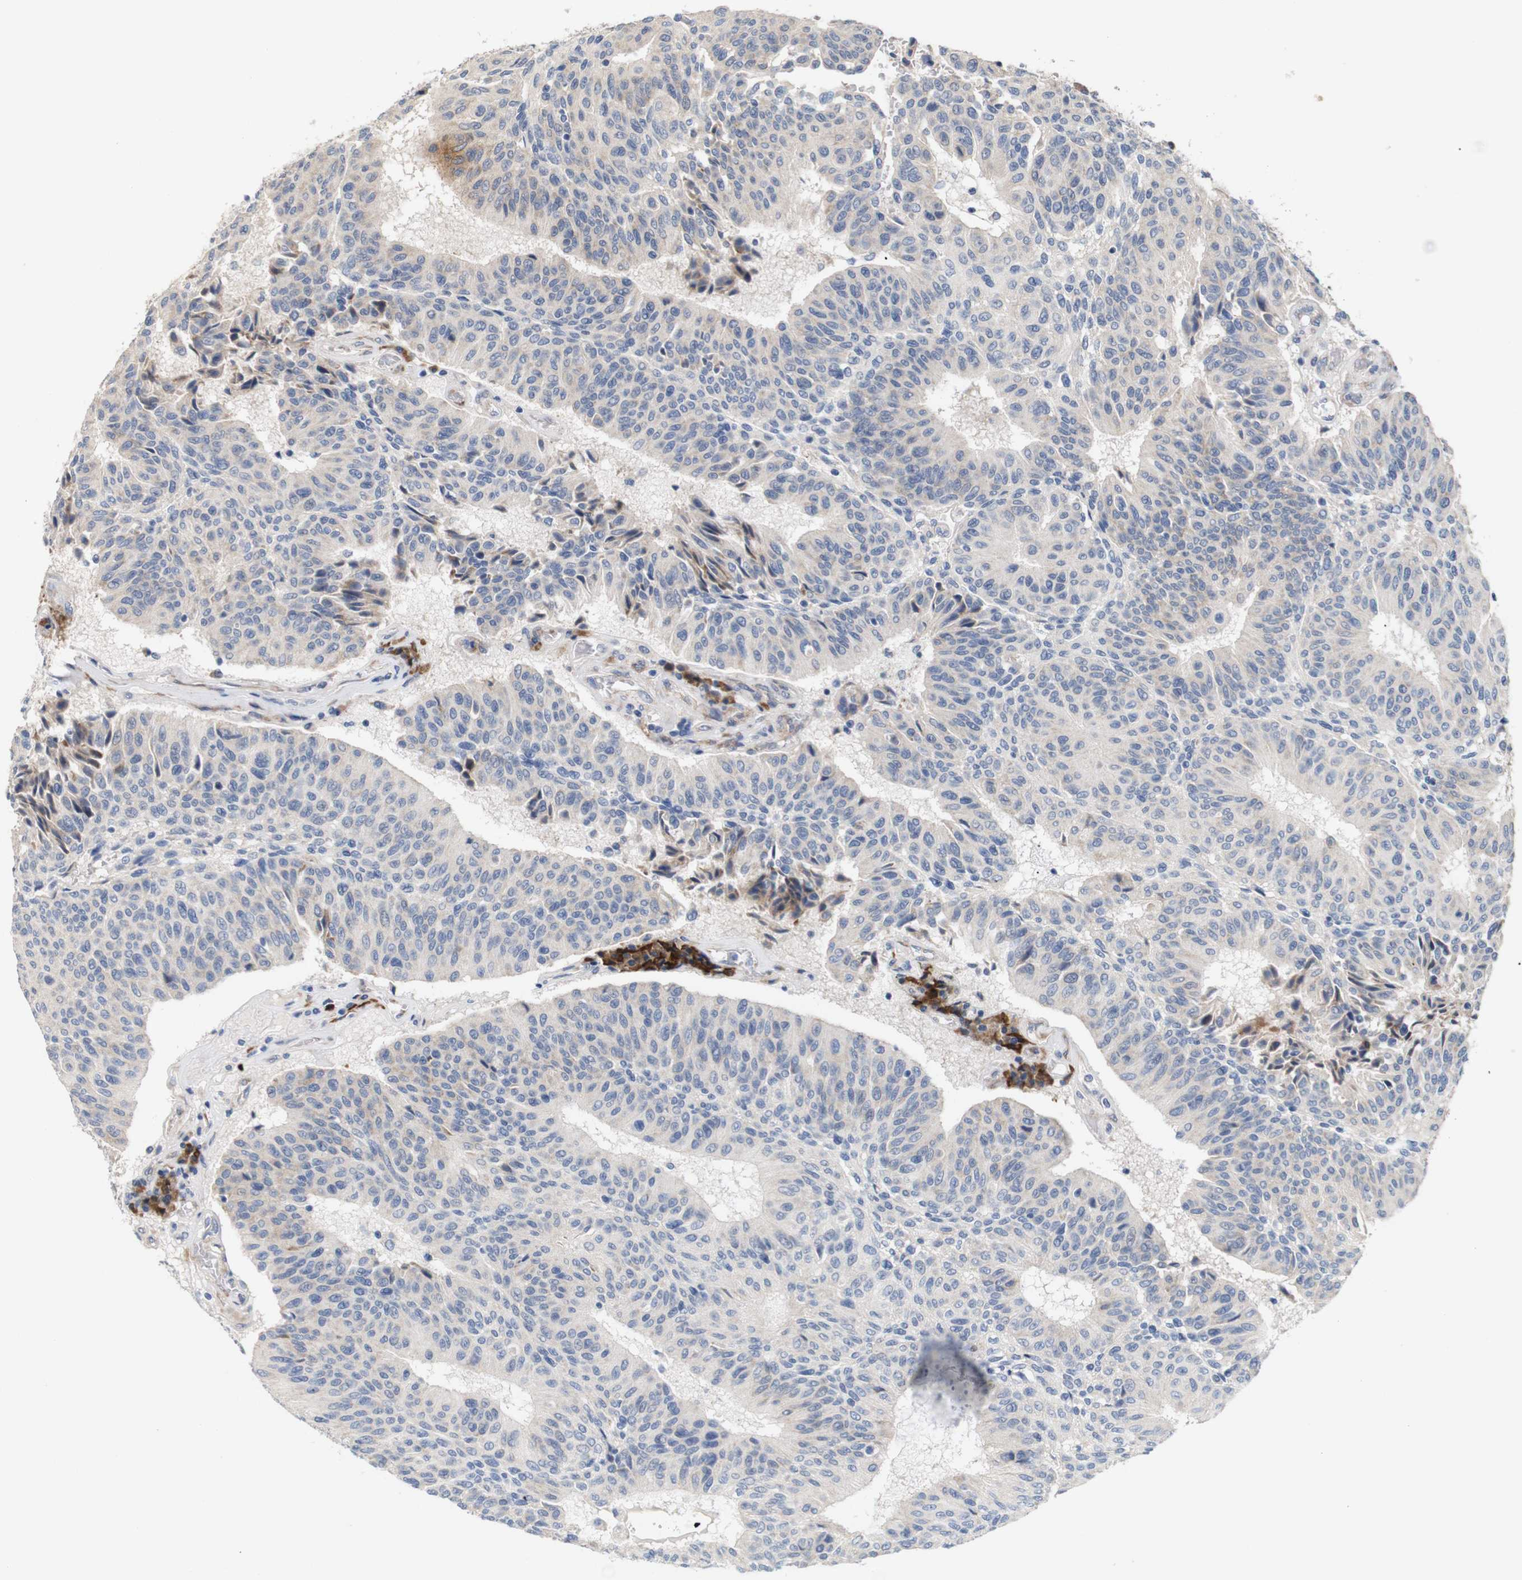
{"staining": {"intensity": "weak", "quantity": ">75%", "location": "cytoplasmic/membranous"}, "tissue": "urothelial cancer", "cell_type": "Tumor cells", "image_type": "cancer", "snomed": [{"axis": "morphology", "description": "Urothelial carcinoma, High grade"}, {"axis": "topography", "description": "Urinary bladder"}], "caption": "Immunohistochemical staining of urothelial carcinoma (high-grade) demonstrates low levels of weak cytoplasmic/membranous positivity in approximately >75% of tumor cells.", "gene": "TRIM5", "patient": {"sex": "male", "age": 66}}